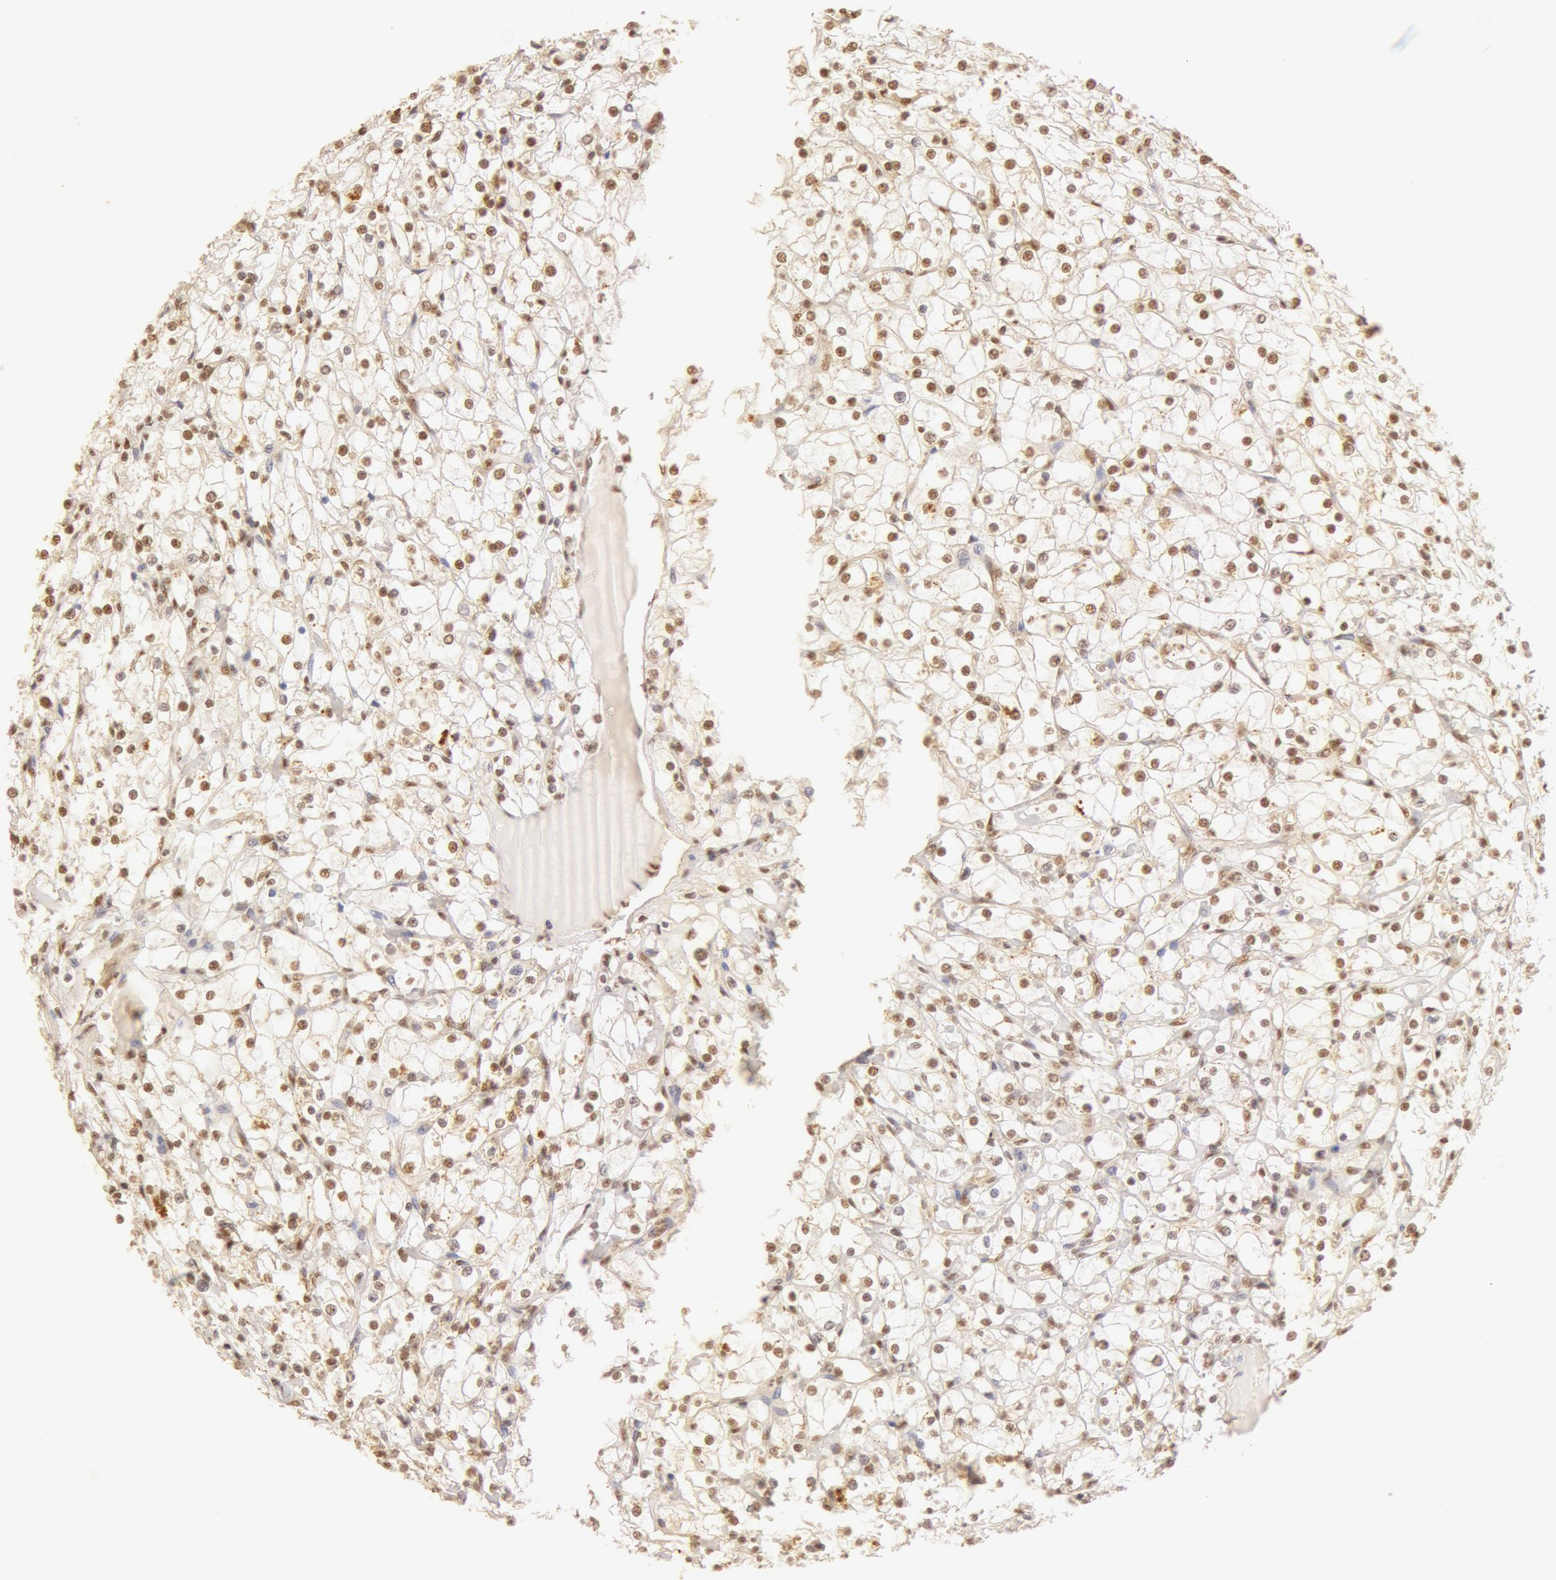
{"staining": {"intensity": "moderate", "quantity": ">75%", "location": "nuclear"}, "tissue": "renal cancer", "cell_type": "Tumor cells", "image_type": "cancer", "snomed": [{"axis": "morphology", "description": "Adenocarcinoma, NOS"}, {"axis": "topography", "description": "Kidney"}], "caption": "Moderate nuclear expression for a protein is present in approximately >75% of tumor cells of renal cancer (adenocarcinoma) using immunohistochemistry.", "gene": "SNRNP70", "patient": {"sex": "female", "age": 73}}